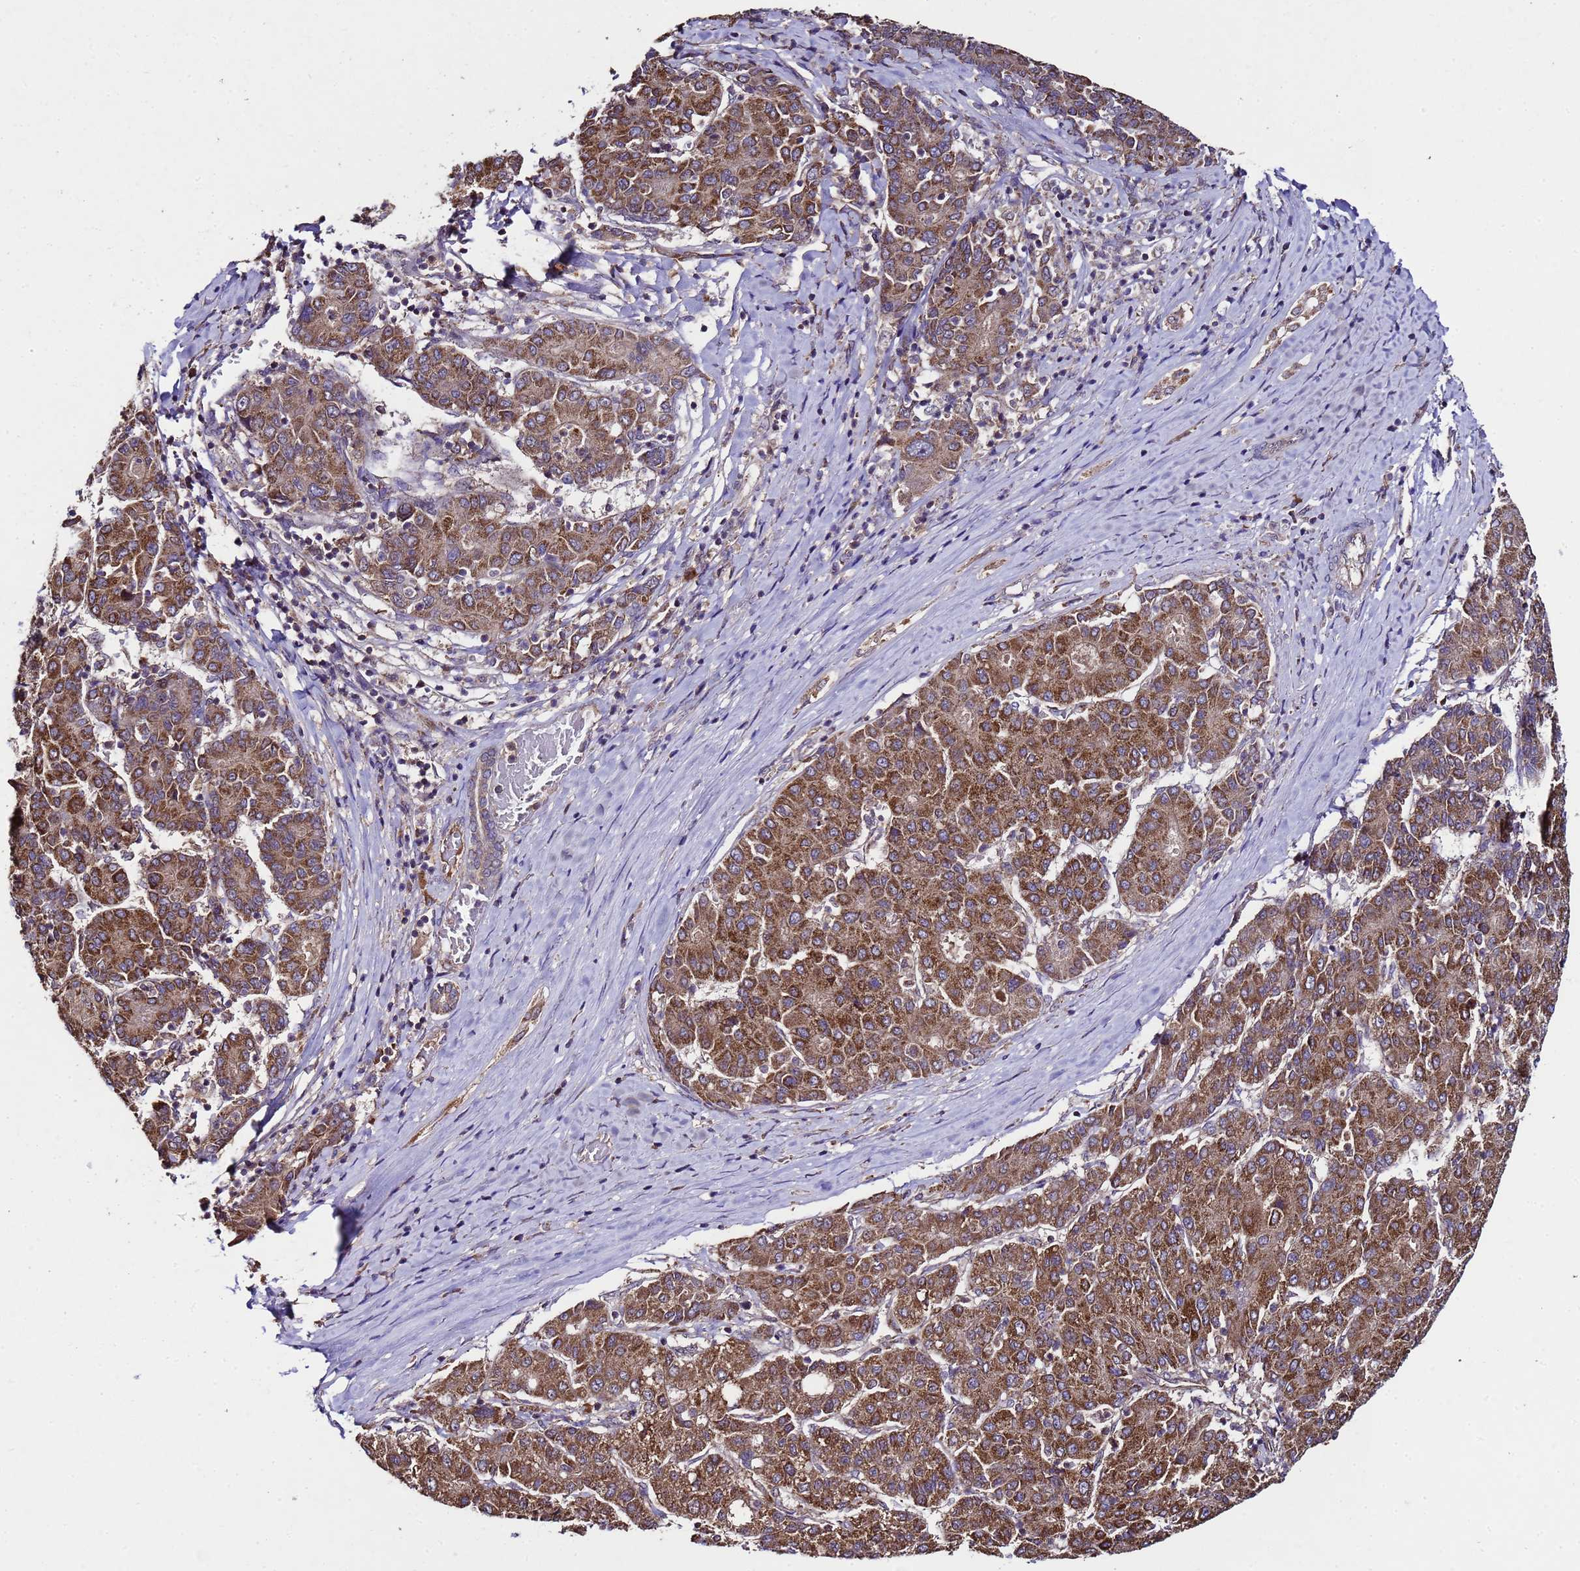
{"staining": {"intensity": "strong", "quantity": ">75%", "location": "cytoplasmic/membranous"}, "tissue": "liver cancer", "cell_type": "Tumor cells", "image_type": "cancer", "snomed": [{"axis": "morphology", "description": "Carcinoma, Hepatocellular, NOS"}, {"axis": "topography", "description": "Liver"}], "caption": "Liver hepatocellular carcinoma stained for a protein demonstrates strong cytoplasmic/membranous positivity in tumor cells. The protein is shown in brown color, while the nuclei are stained blue.", "gene": "HSPBAP1", "patient": {"sex": "male", "age": 65}}